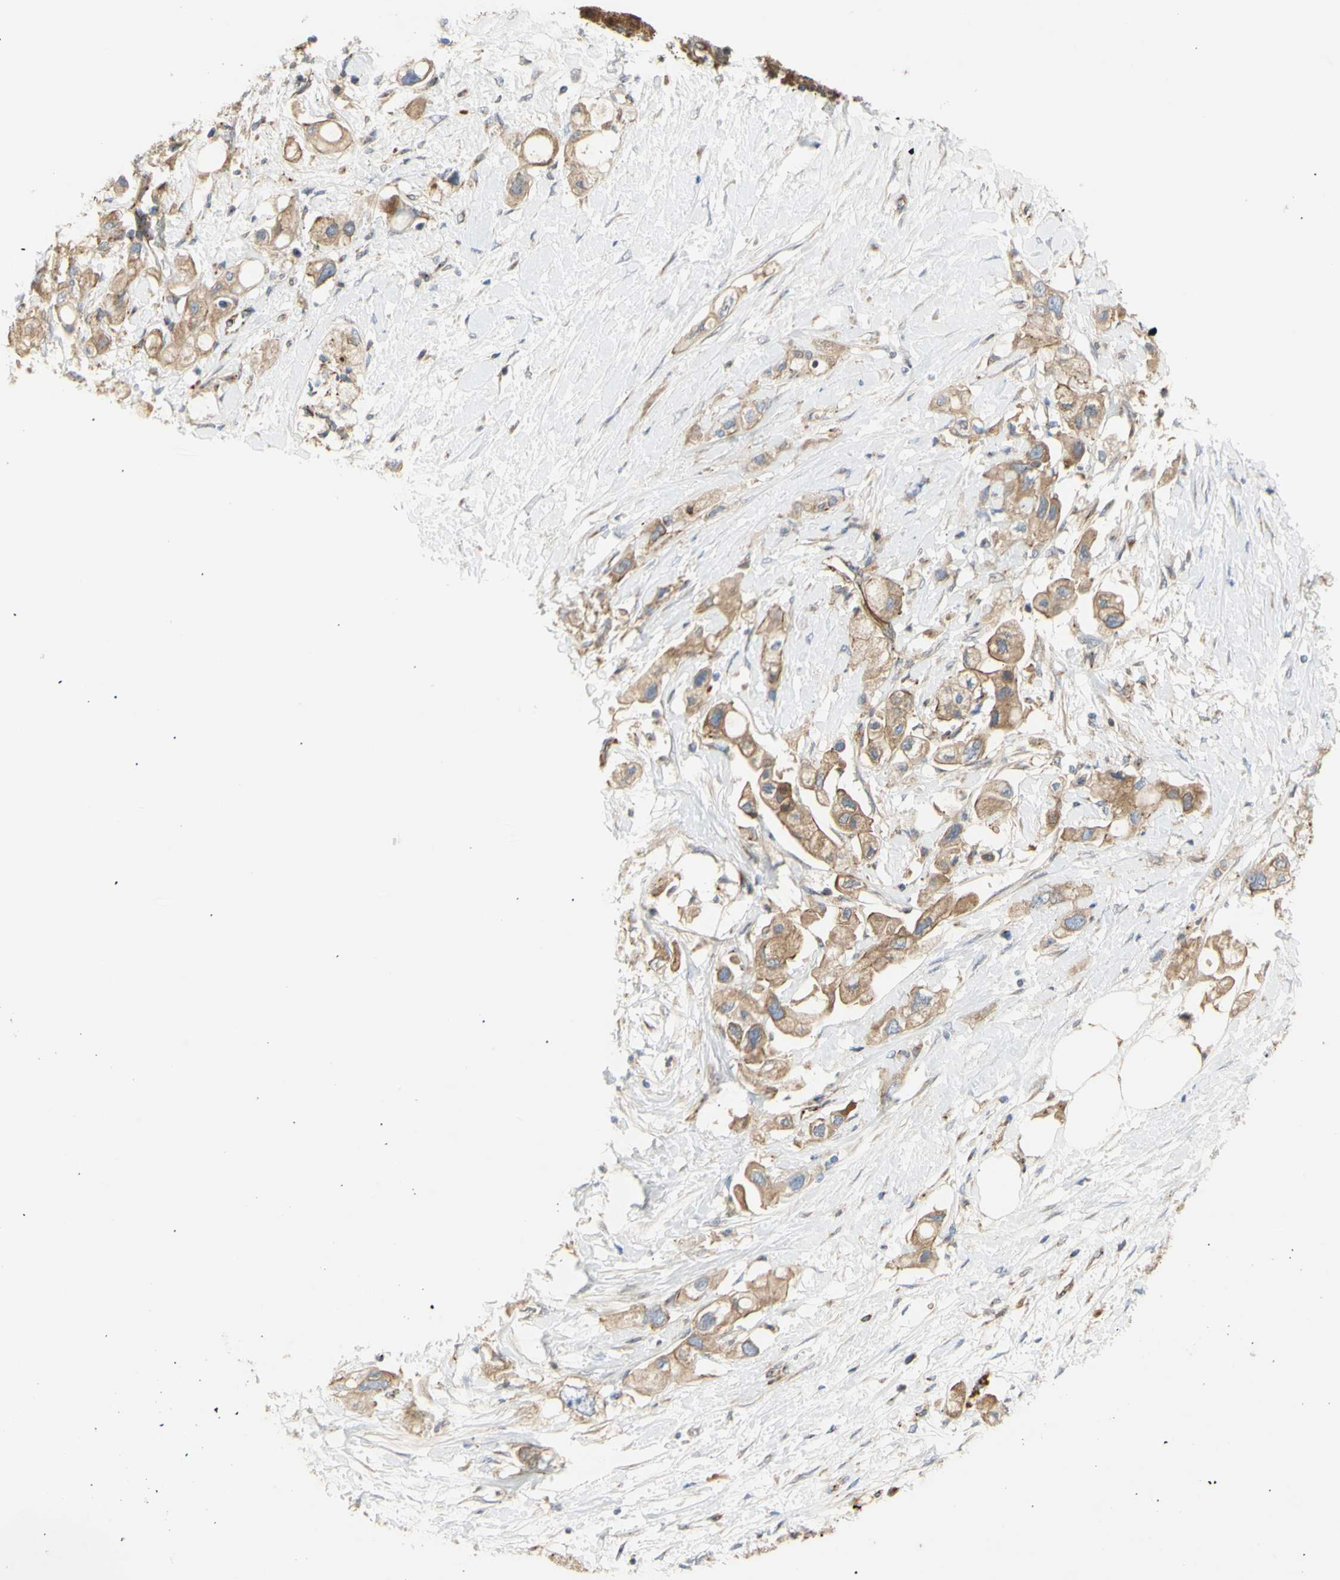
{"staining": {"intensity": "weak", "quantity": ">75%", "location": "cytoplasmic/membranous"}, "tissue": "pancreatic cancer", "cell_type": "Tumor cells", "image_type": "cancer", "snomed": [{"axis": "morphology", "description": "Adenocarcinoma, NOS"}, {"axis": "topography", "description": "Pancreas"}], "caption": "Pancreatic cancer was stained to show a protein in brown. There is low levels of weak cytoplasmic/membranous expression in about >75% of tumor cells.", "gene": "TUBG2", "patient": {"sex": "female", "age": 56}}